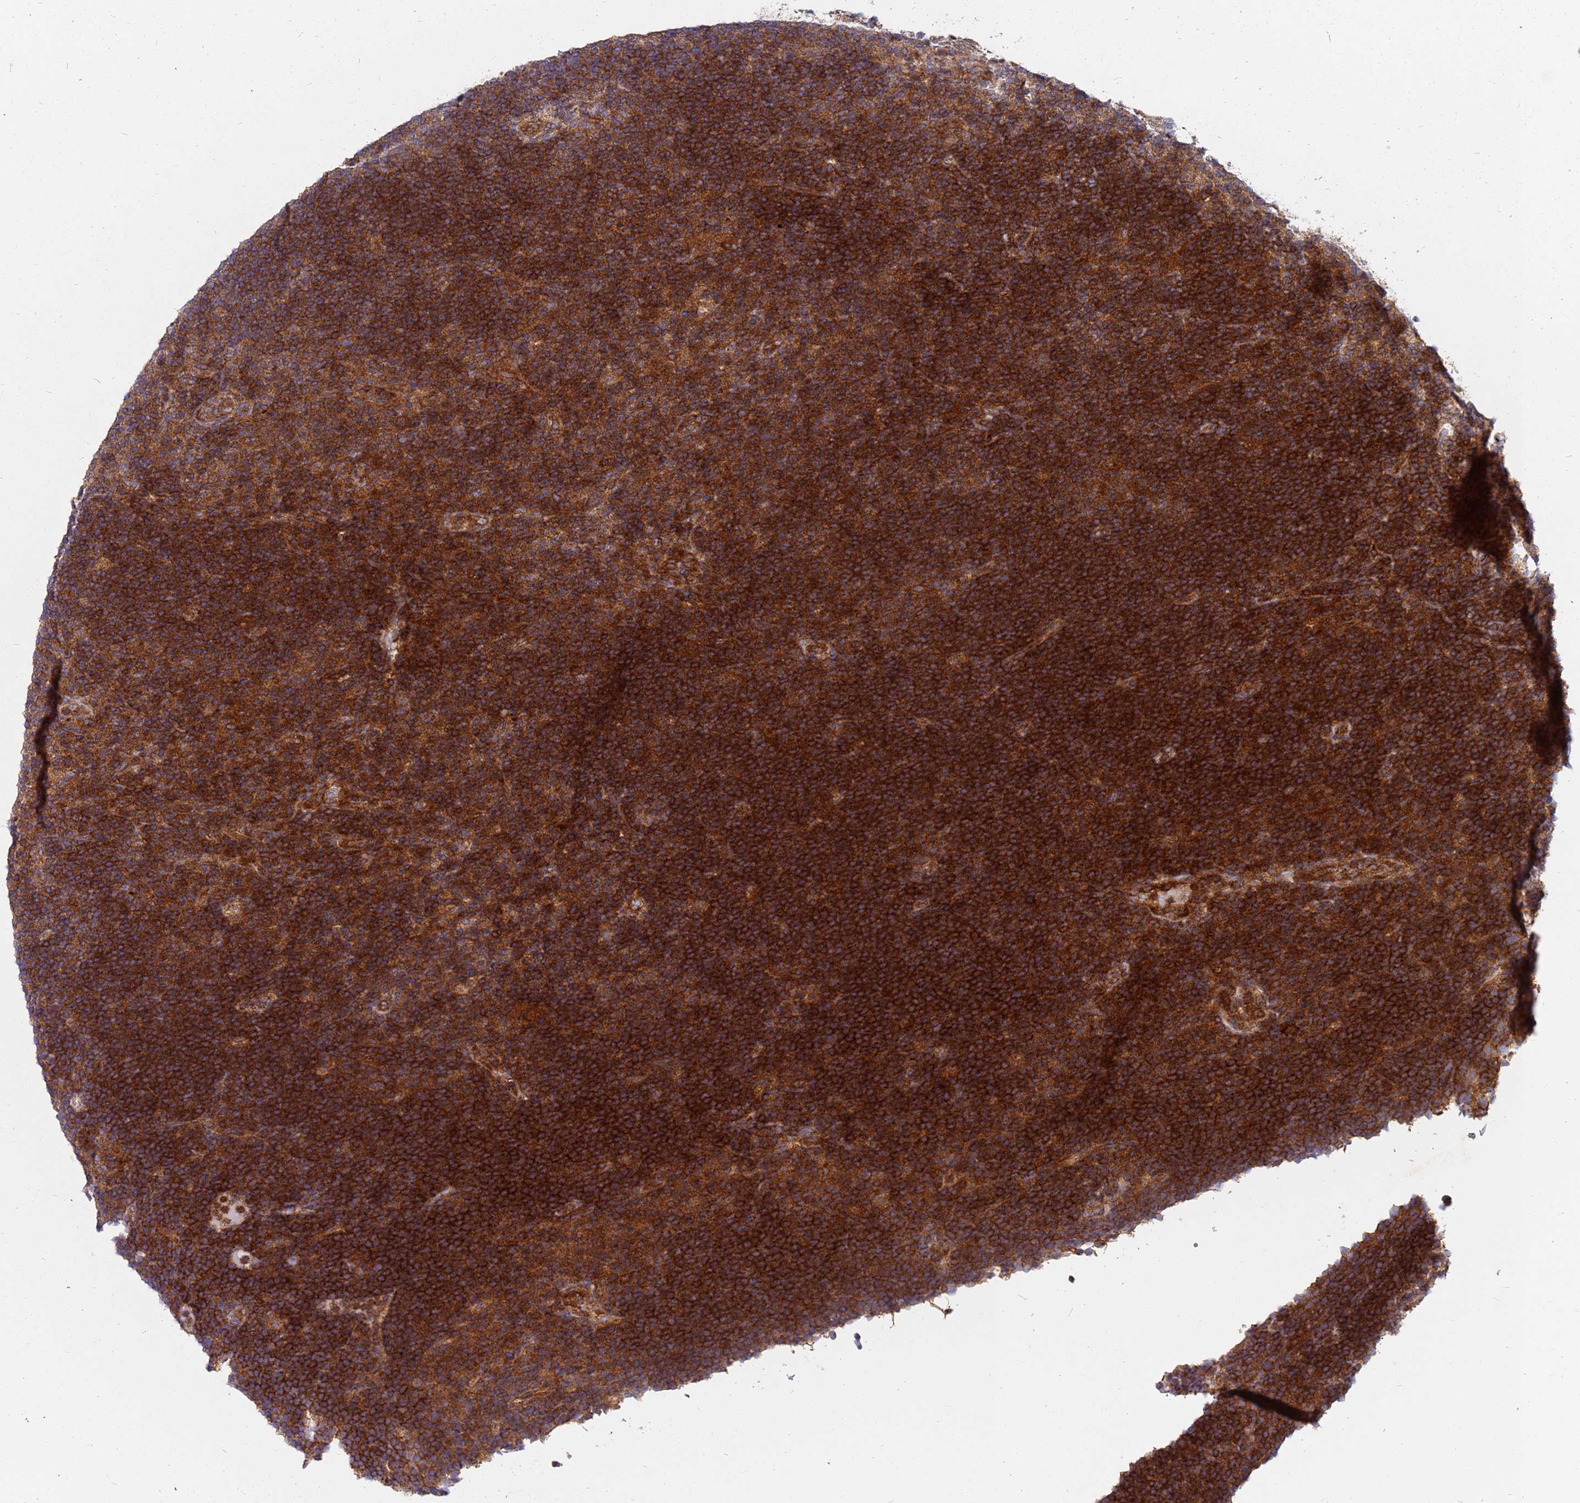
{"staining": {"intensity": "weak", "quantity": ">75%", "location": "cytoplasmic/membranous"}, "tissue": "lymphoma", "cell_type": "Tumor cells", "image_type": "cancer", "snomed": [{"axis": "morphology", "description": "Hodgkin's disease, NOS"}, {"axis": "topography", "description": "Lymph node"}], "caption": "Brown immunohistochemical staining in Hodgkin's disease exhibits weak cytoplasmic/membranous staining in about >75% of tumor cells.", "gene": "CDC34", "patient": {"sex": "female", "age": 57}}